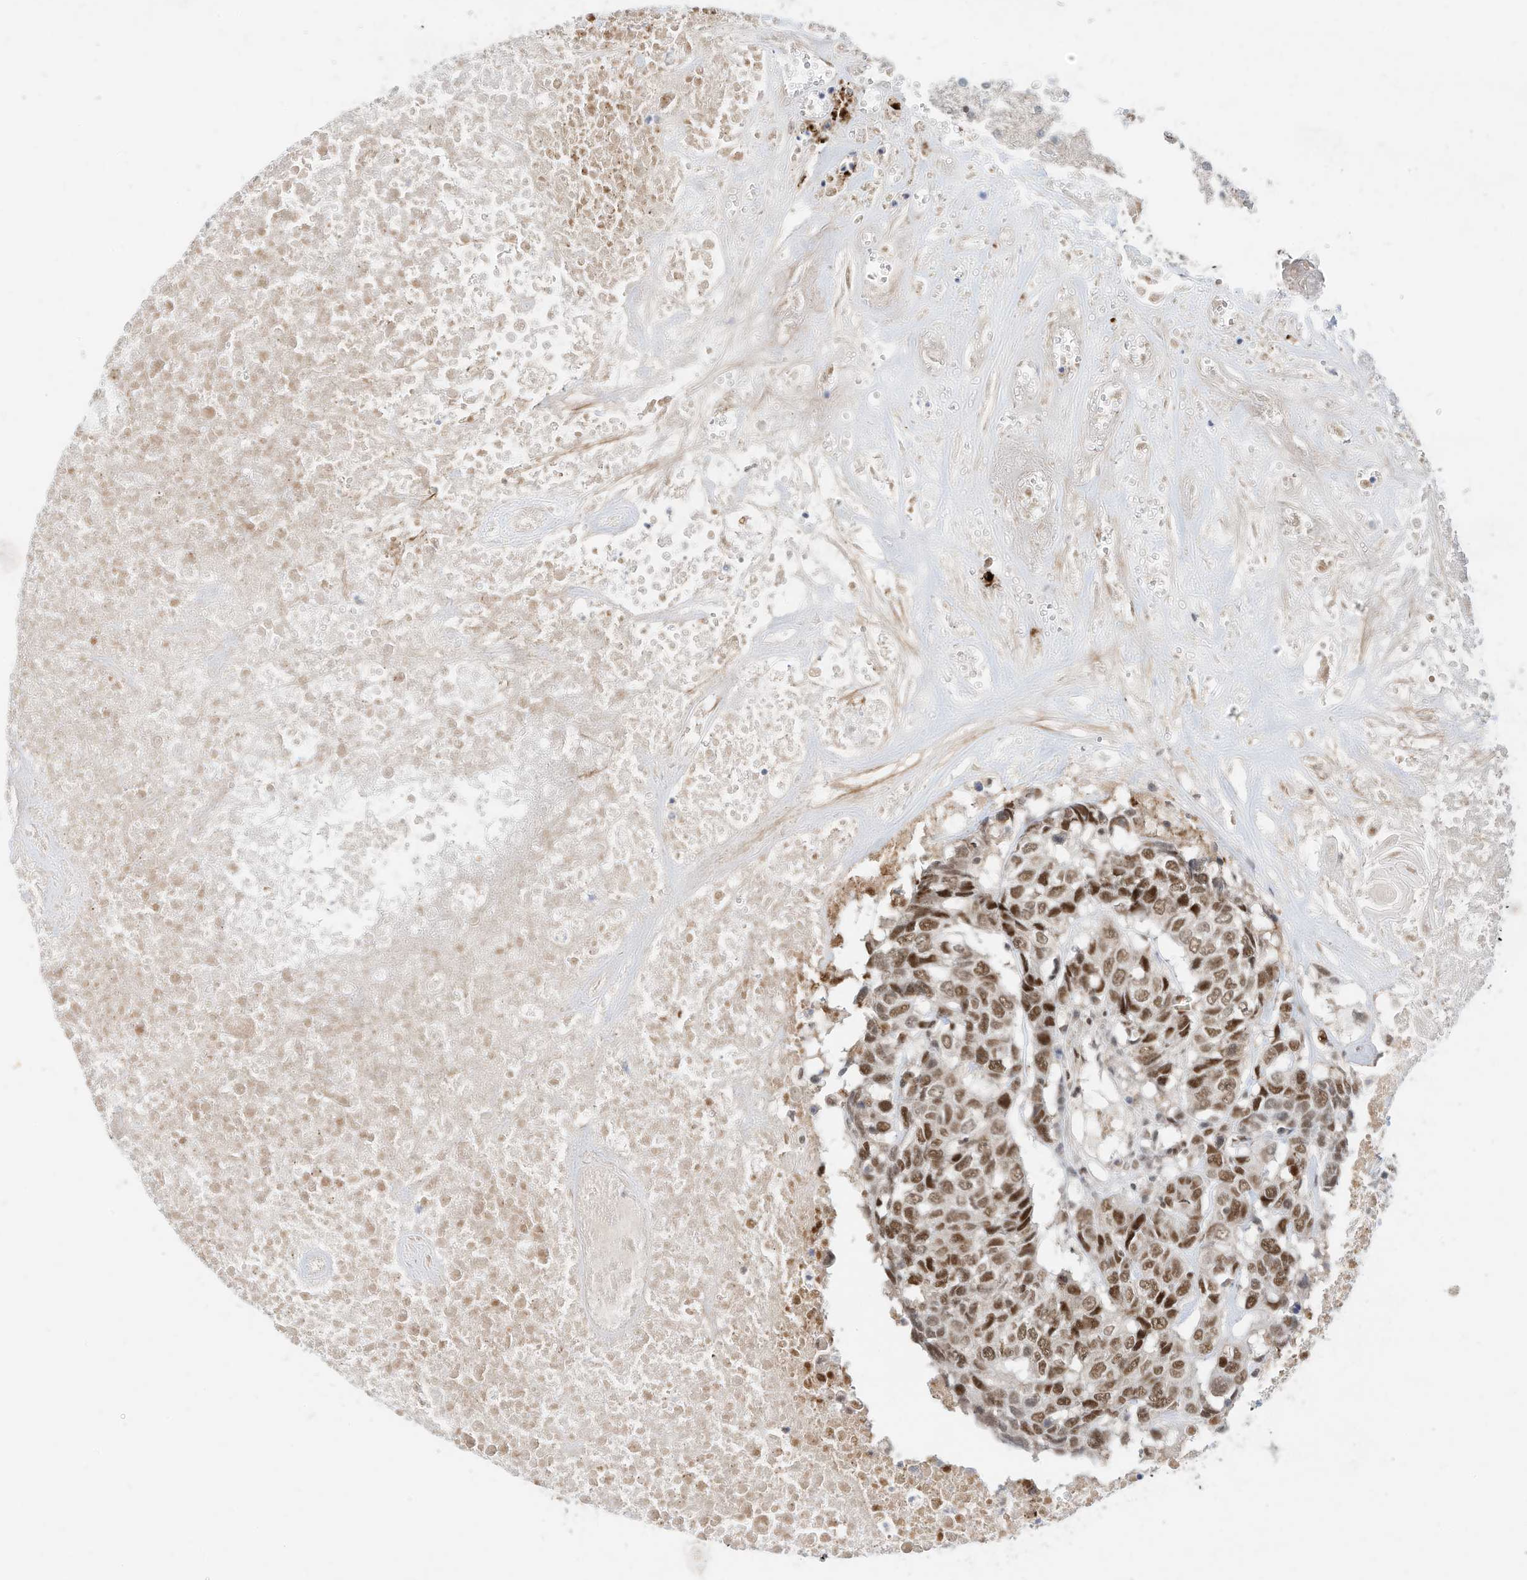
{"staining": {"intensity": "moderate", "quantity": ">75%", "location": "nuclear"}, "tissue": "head and neck cancer", "cell_type": "Tumor cells", "image_type": "cancer", "snomed": [{"axis": "morphology", "description": "Squamous cell carcinoma, NOS"}, {"axis": "topography", "description": "Head-Neck"}], "caption": "About >75% of tumor cells in human squamous cell carcinoma (head and neck) exhibit moderate nuclear protein positivity as visualized by brown immunohistochemical staining.", "gene": "OGT", "patient": {"sex": "male", "age": 66}}